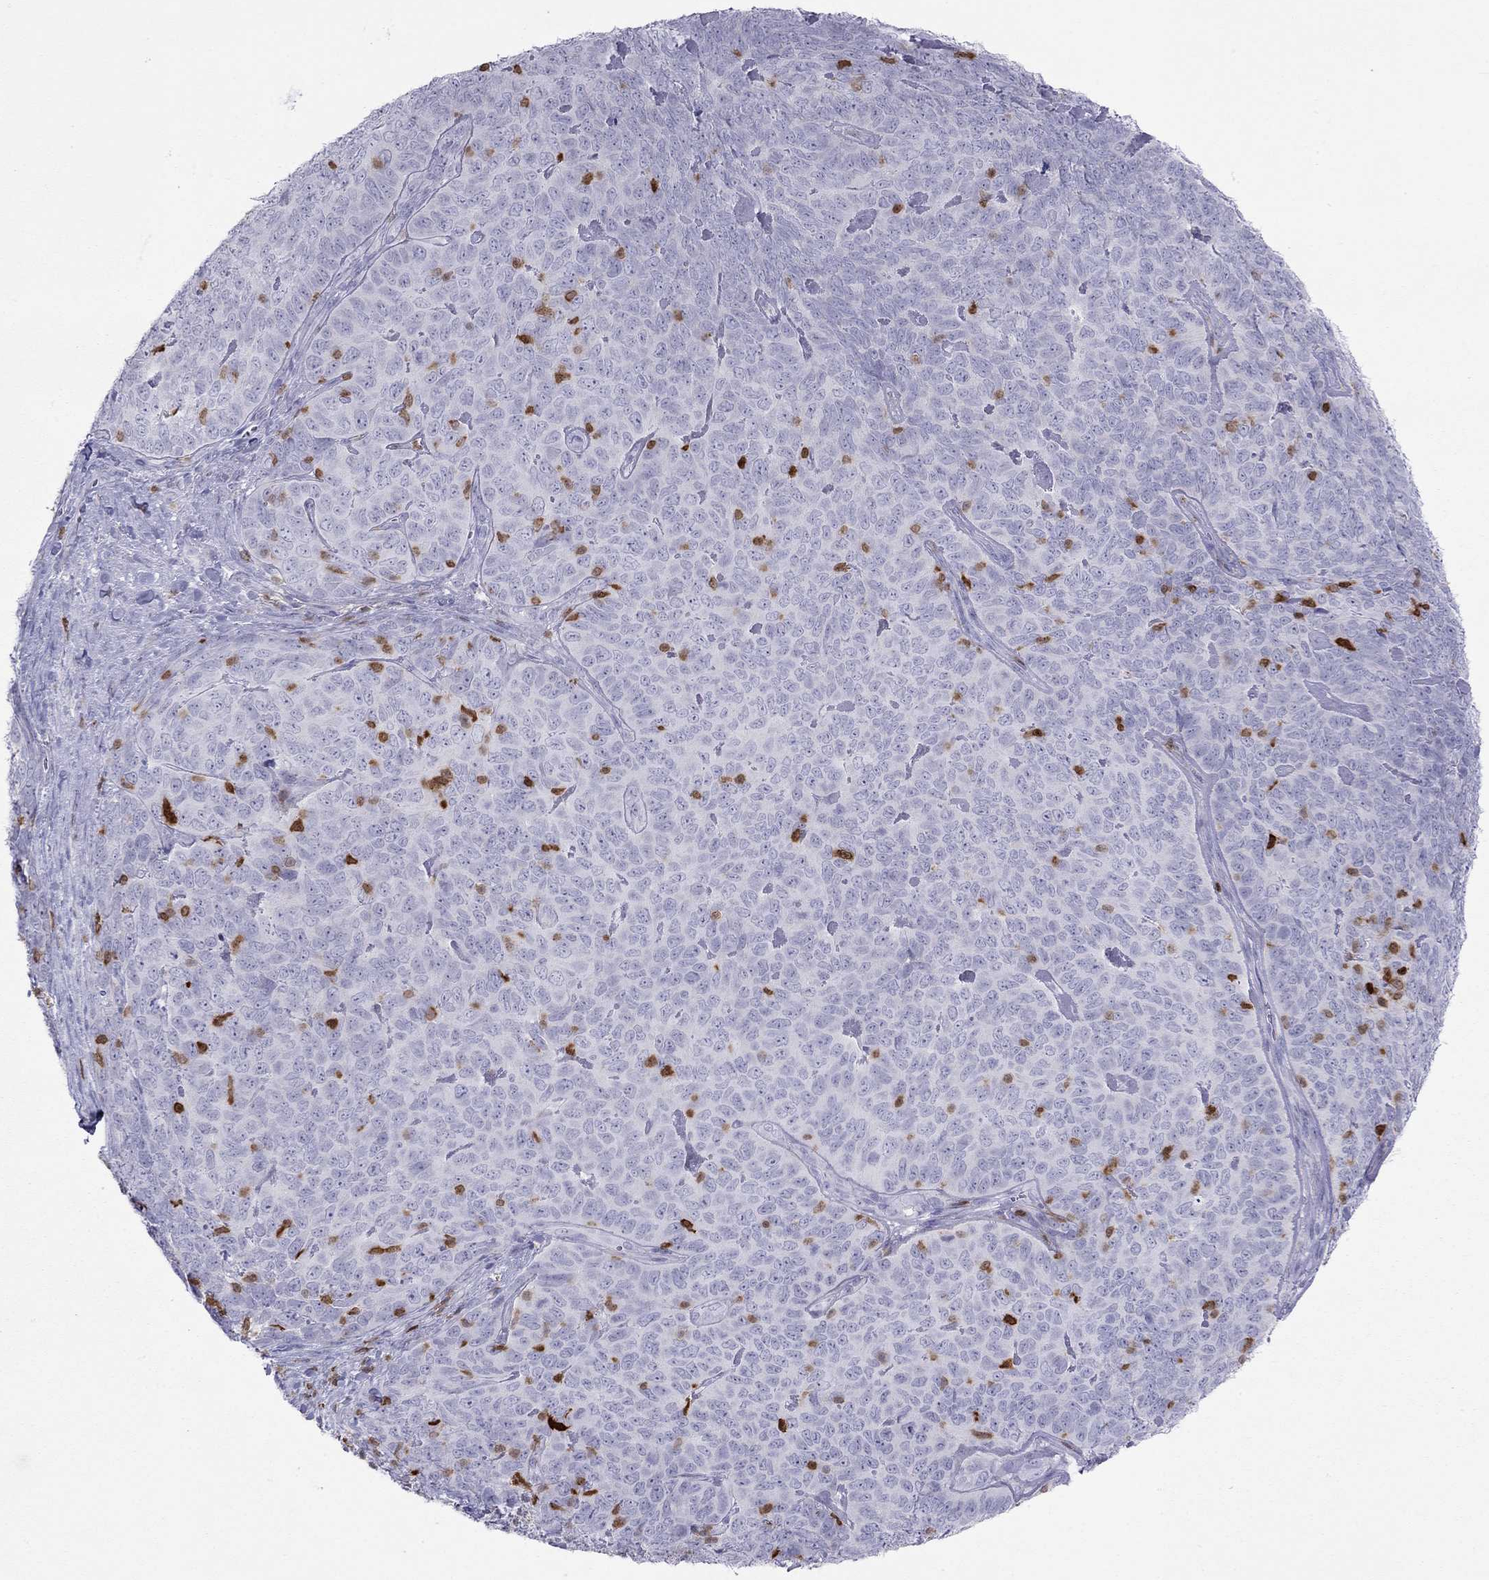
{"staining": {"intensity": "negative", "quantity": "none", "location": "none"}, "tissue": "skin cancer", "cell_type": "Tumor cells", "image_type": "cancer", "snomed": [{"axis": "morphology", "description": "Squamous cell carcinoma, NOS"}, {"axis": "topography", "description": "Skin"}, {"axis": "topography", "description": "Anal"}], "caption": "Protein analysis of skin cancer (squamous cell carcinoma) reveals no significant staining in tumor cells.", "gene": "SH2D2A", "patient": {"sex": "female", "age": 51}}